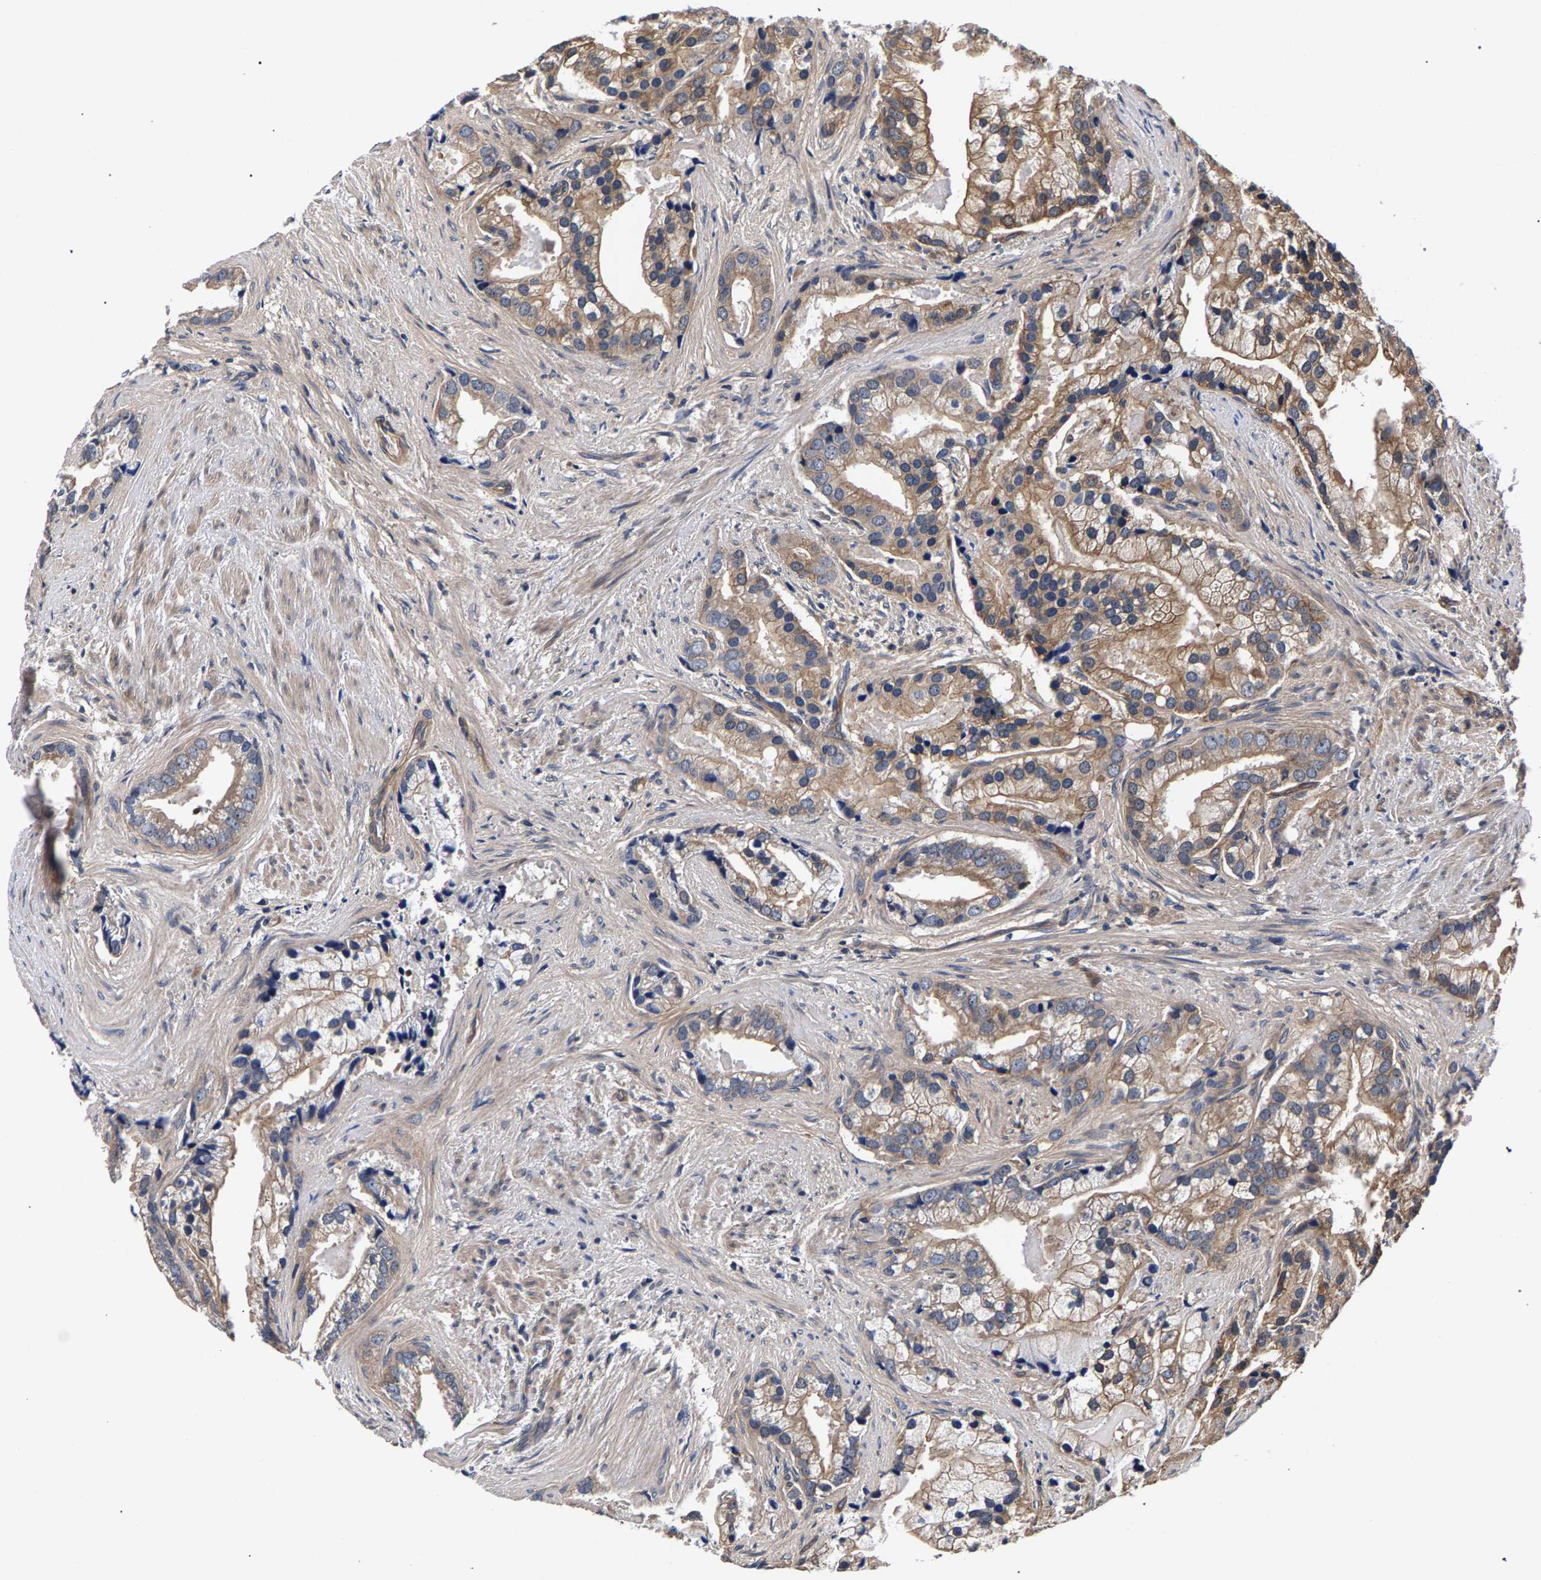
{"staining": {"intensity": "moderate", "quantity": ">75%", "location": "cytoplasmic/membranous"}, "tissue": "prostate cancer", "cell_type": "Tumor cells", "image_type": "cancer", "snomed": [{"axis": "morphology", "description": "Adenocarcinoma, Low grade"}, {"axis": "topography", "description": "Prostate"}], "caption": "About >75% of tumor cells in human prostate low-grade adenocarcinoma reveal moderate cytoplasmic/membranous protein positivity as visualized by brown immunohistochemical staining.", "gene": "MARCHF7", "patient": {"sex": "male", "age": 71}}